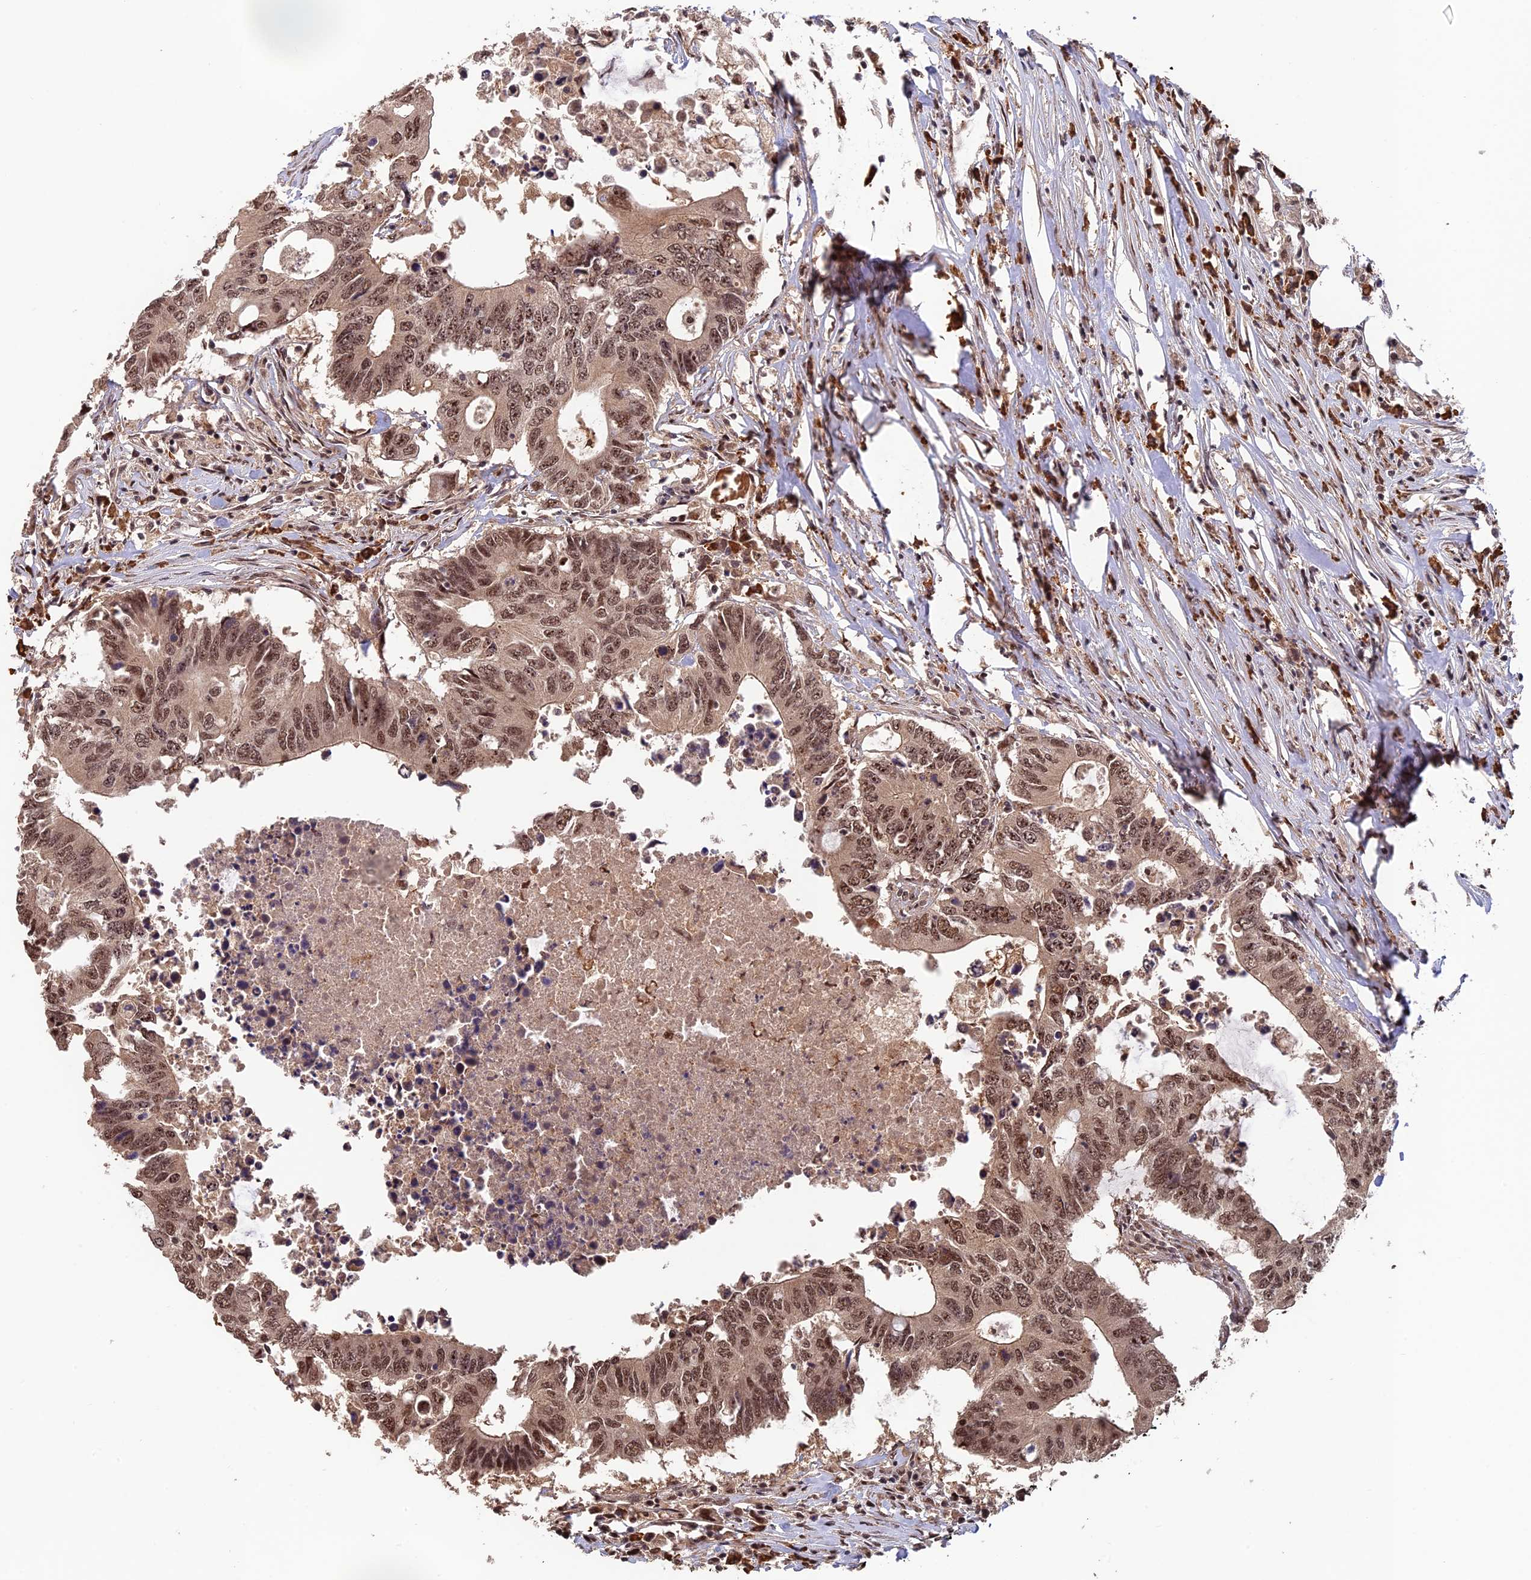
{"staining": {"intensity": "moderate", "quantity": ">75%", "location": "nuclear"}, "tissue": "colorectal cancer", "cell_type": "Tumor cells", "image_type": "cancer", "snomed": [{"axis": "morphology", "description": "Adenocarcinoma, NOS"}, {"axis": "topography", "description": "Colon"}], "caption": "Immunohistochemical staining of human colorectal cancer (adenocarcinoma) exhibits moderate nuclear protein positivity in about >75% of tumor cells.", "gene": "OSBPL1A", "patient": {"sex": "male", "age": 71}}